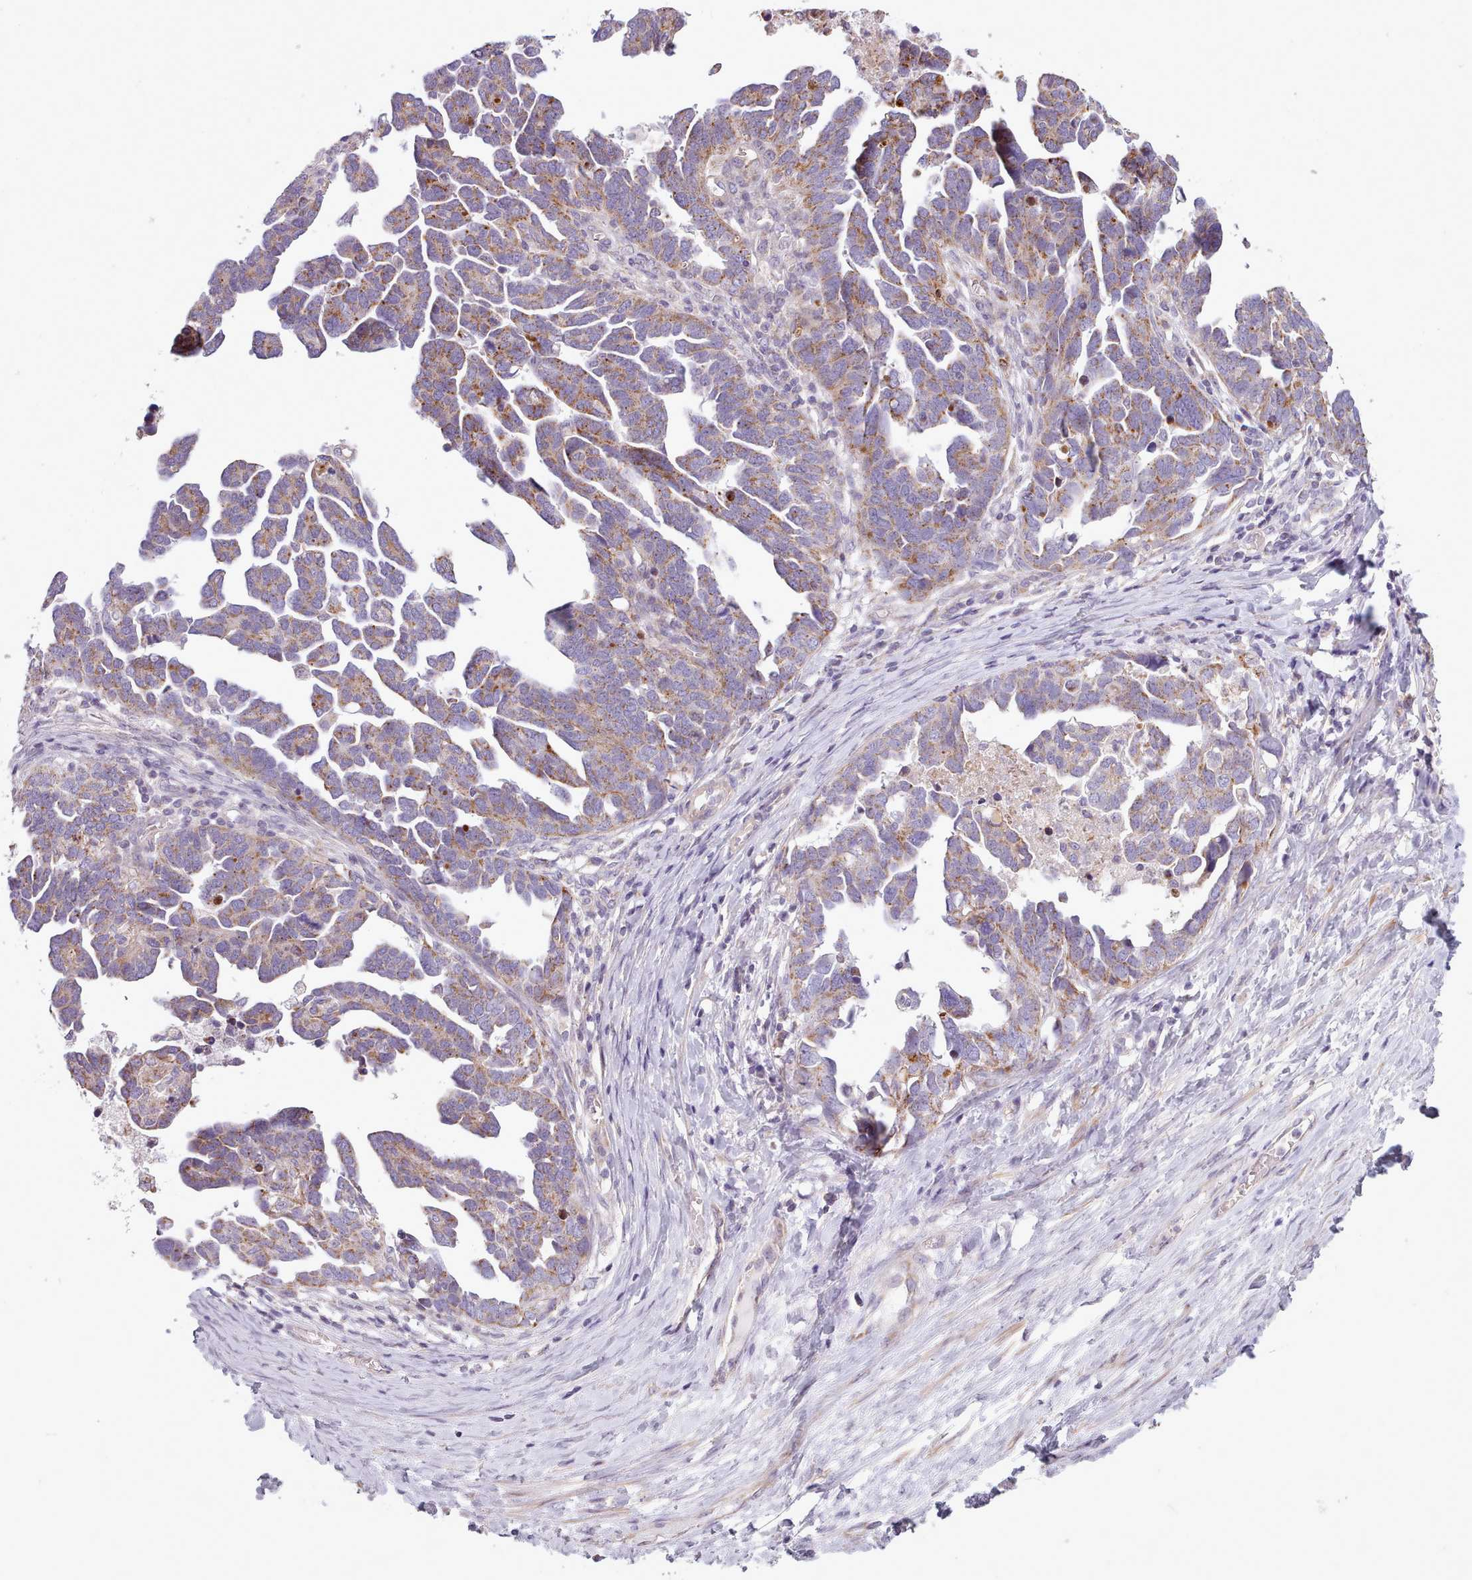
{"staining": {"intensity": "moderate", "quantity": ">75%", "location": "cytoplasmic/membranous"}, "tissue": "ovarian cancer", "cell_type": "Tumor cells", "image_type": "cancer", "snomed": [{"axis": "morphology", "description": "Cystadenocarcinoma, serous, NOS"}, {"axis": "topography", "description": "Ovary"}], "caption": "Serous cystadenocarcinoma (ovarian) stained with a brown dye displays moderate cytoplasmic/membranous positive expression in approximately >75% of tumor cells.", "gene": "AVL9", "patient": {"sex": "female", "age": 54}}